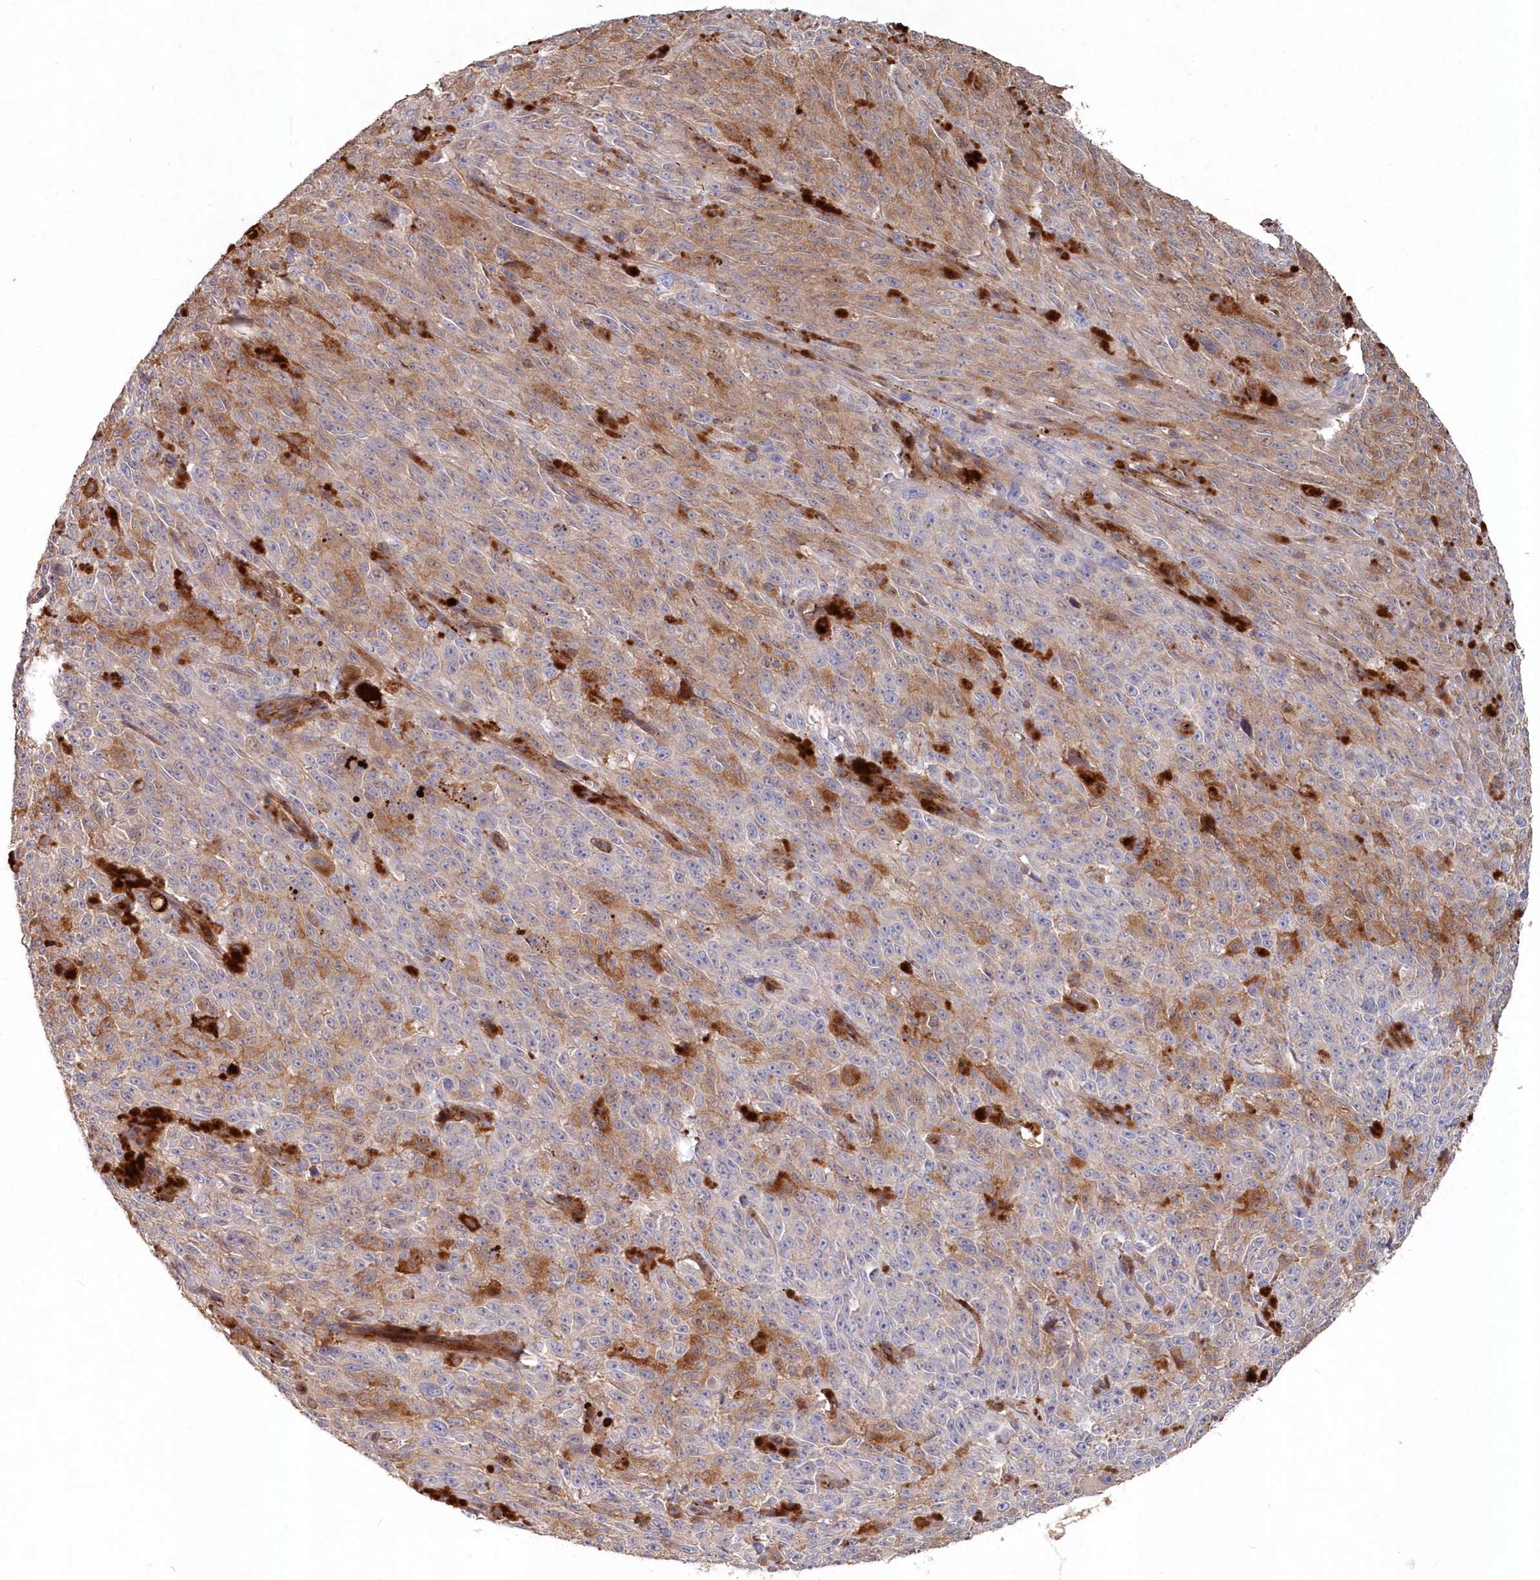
{"staining": {"intensity": "moderate", "quantity": "25%-75%", "location": "cytoplasmic/membranous"}, "tissue": "melanoma", "cell_type": "Tumor cells", "image_type": "cancer", "snomed": [{"axis": "morphology", "description": "Malignant melanoma, NOS"}, {"axis": "topography", "description": "Skin"}], "caption": "Protein staining of melanoma tissue shows moderate cytoplasmic/membranous staining in about 25%-75% of tumor cells. Using DAB (3,3'-diaminobenzidine) (brown) and hematoxylin (blue) stains, captured at high magnification using brightfield microscopy.", "gene": "ABHD14B", "patient": {"sex": "female", "age": 82}}